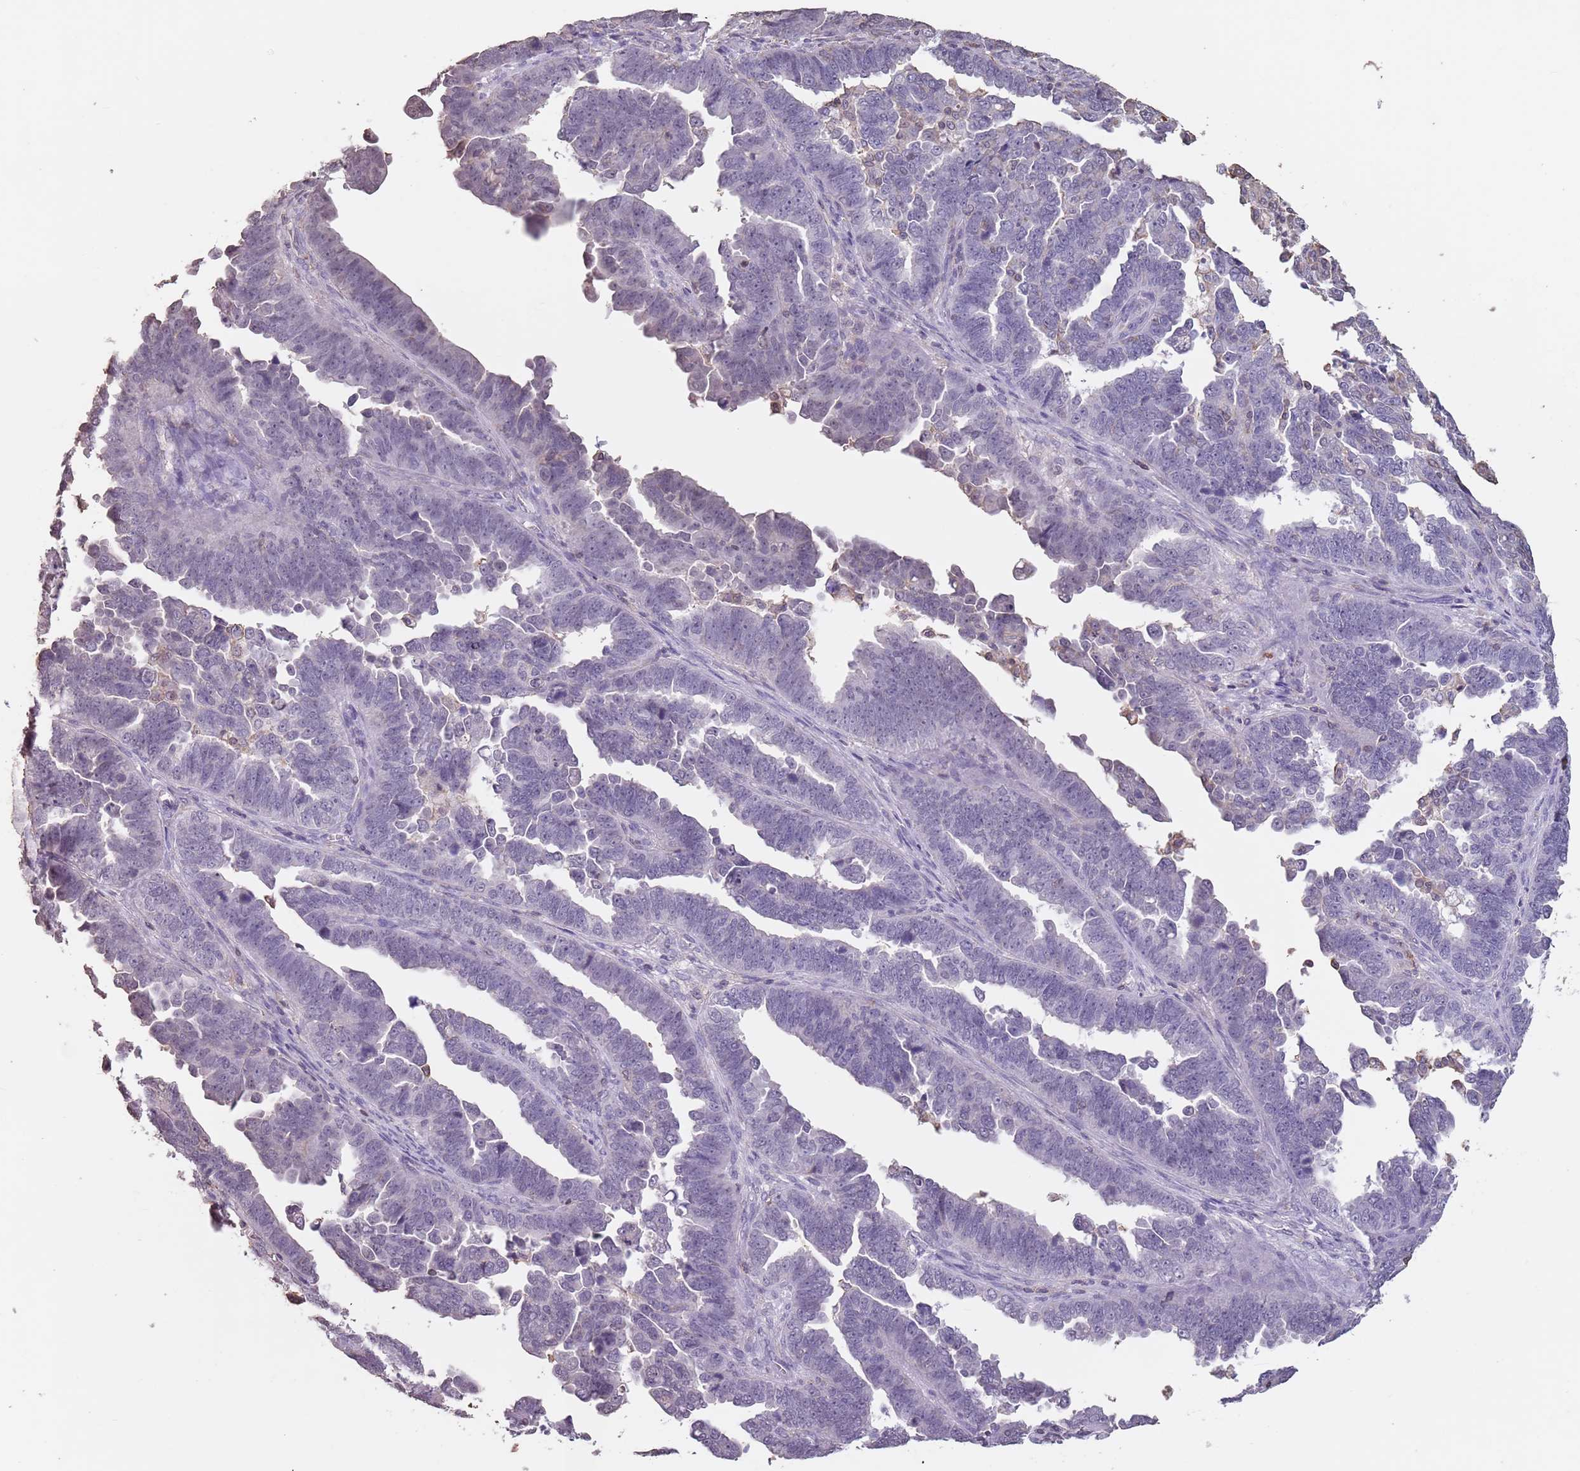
{"staining": {"intensity": "negative", "quantity": "none", "location": "none"}, "tissue": "endometrial cancer", "cell_type": "Tumor cells", "image_type": "cancer", "snomed": [{"axis": "morphology", "description": "Adenocarcinoma, NOS"}, {"axis": "topography", "description": "Endometrium"}], "caption": "This histopathology image is of endometrial cancer (adenocarcinoma) stained with immunohistochemistry (IHC) to label a protein in brown with the nuclei are counter-stained blue. There is no staining in tumor cells.", "gene": "SUN5", "patient": {"sex": "female", "age": 75}}